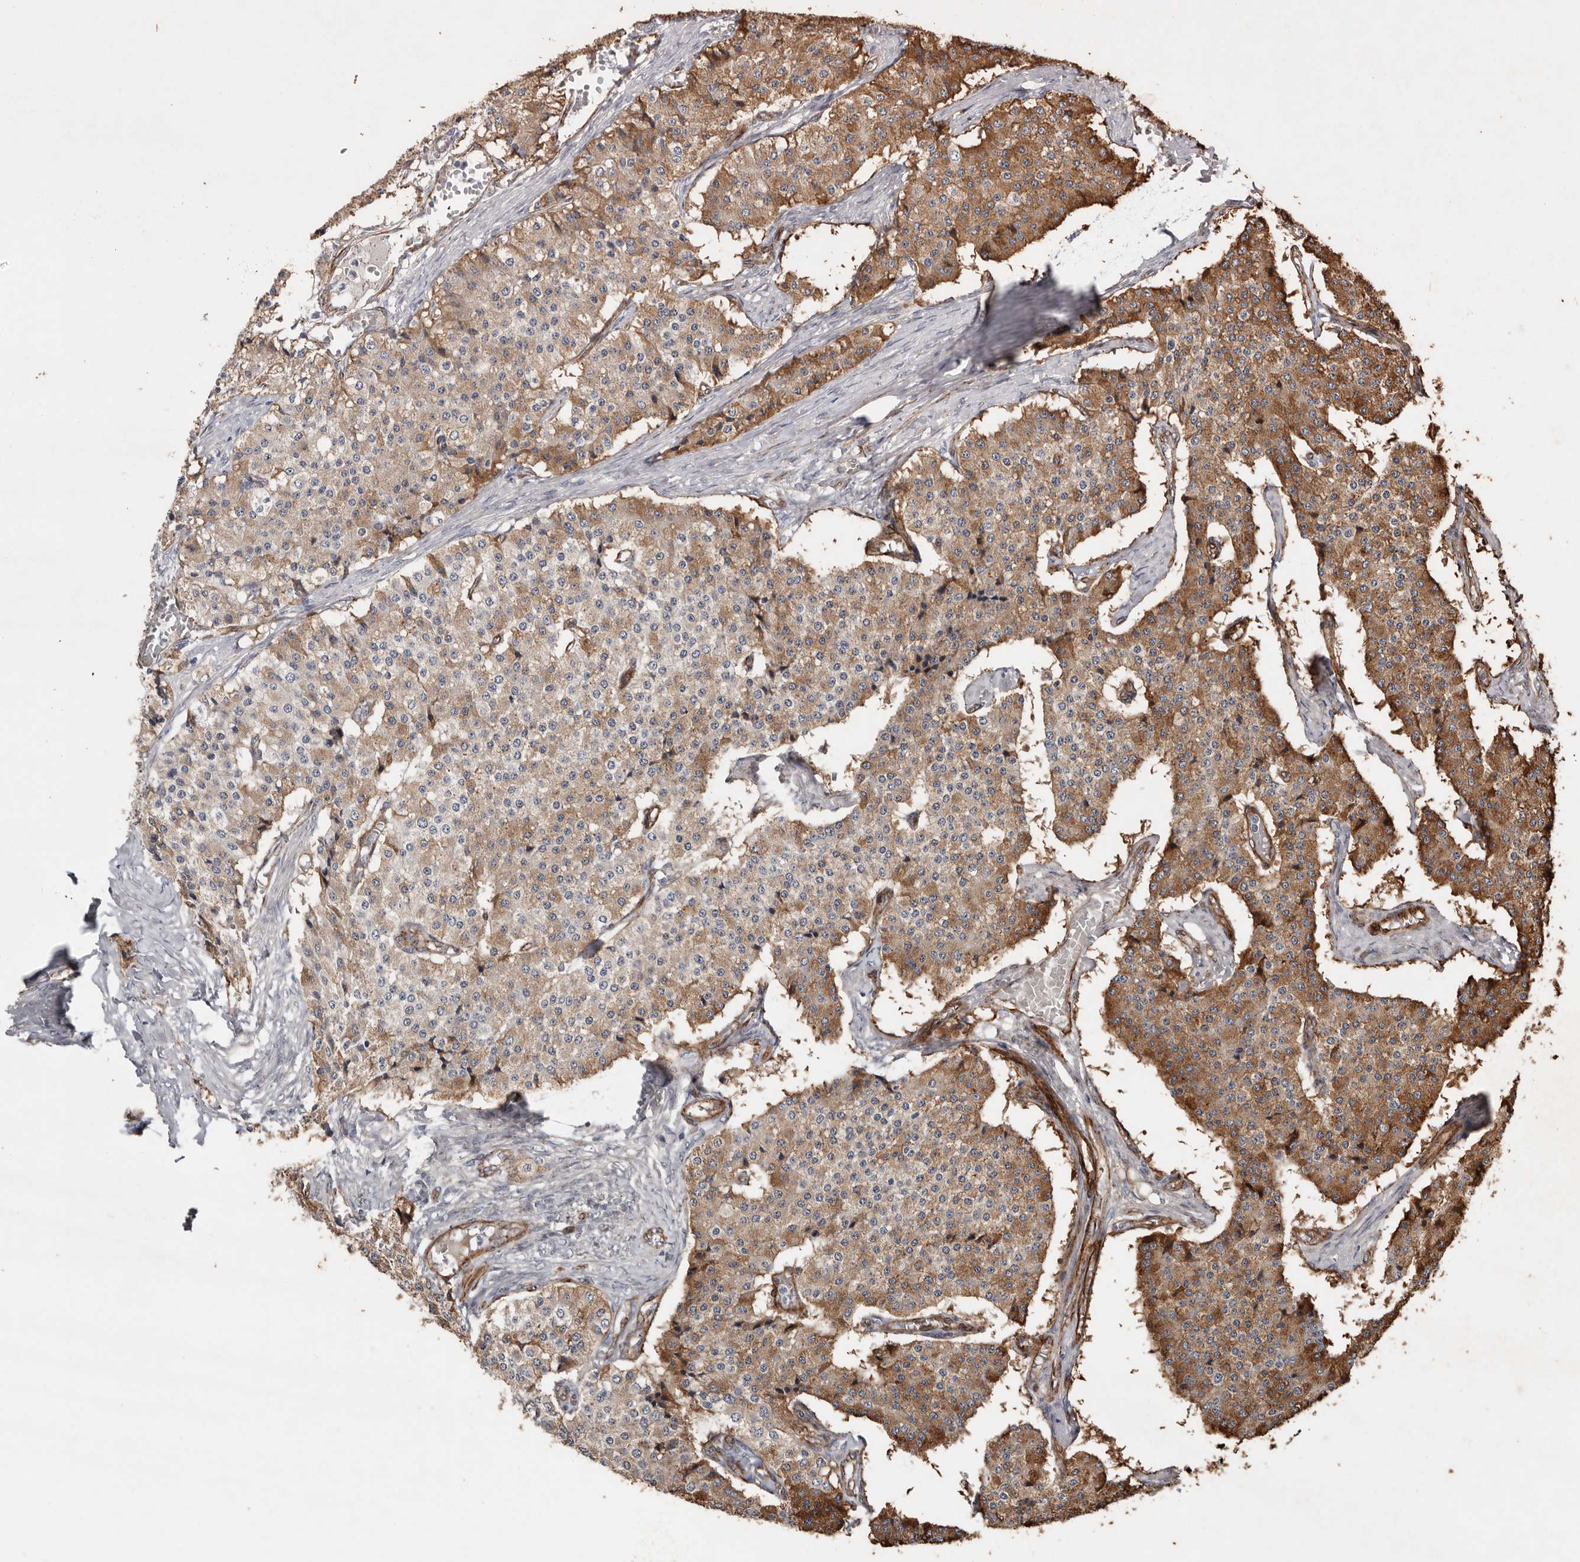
{"staining": {"intensity": "moderate", "quantity": ">75%", "location": "cytoplasmic/membranous"}, "tissue": "carcinoid", "cell_type": "Tumor cells", "image_type": "cancer", "snomed": [{"axis": "morphology", "description": "Carcinoid, malignant, NOS"}, {"axis": "topography", "description": "Colon"}], "caption": "Carcinoid stained with a brown dye reveals moderate cytoplasmic/membranous positive expression in about >75% of tumor cells.", "gene": "RANBP17", "patient": {"sex": "female", "age": 52}}